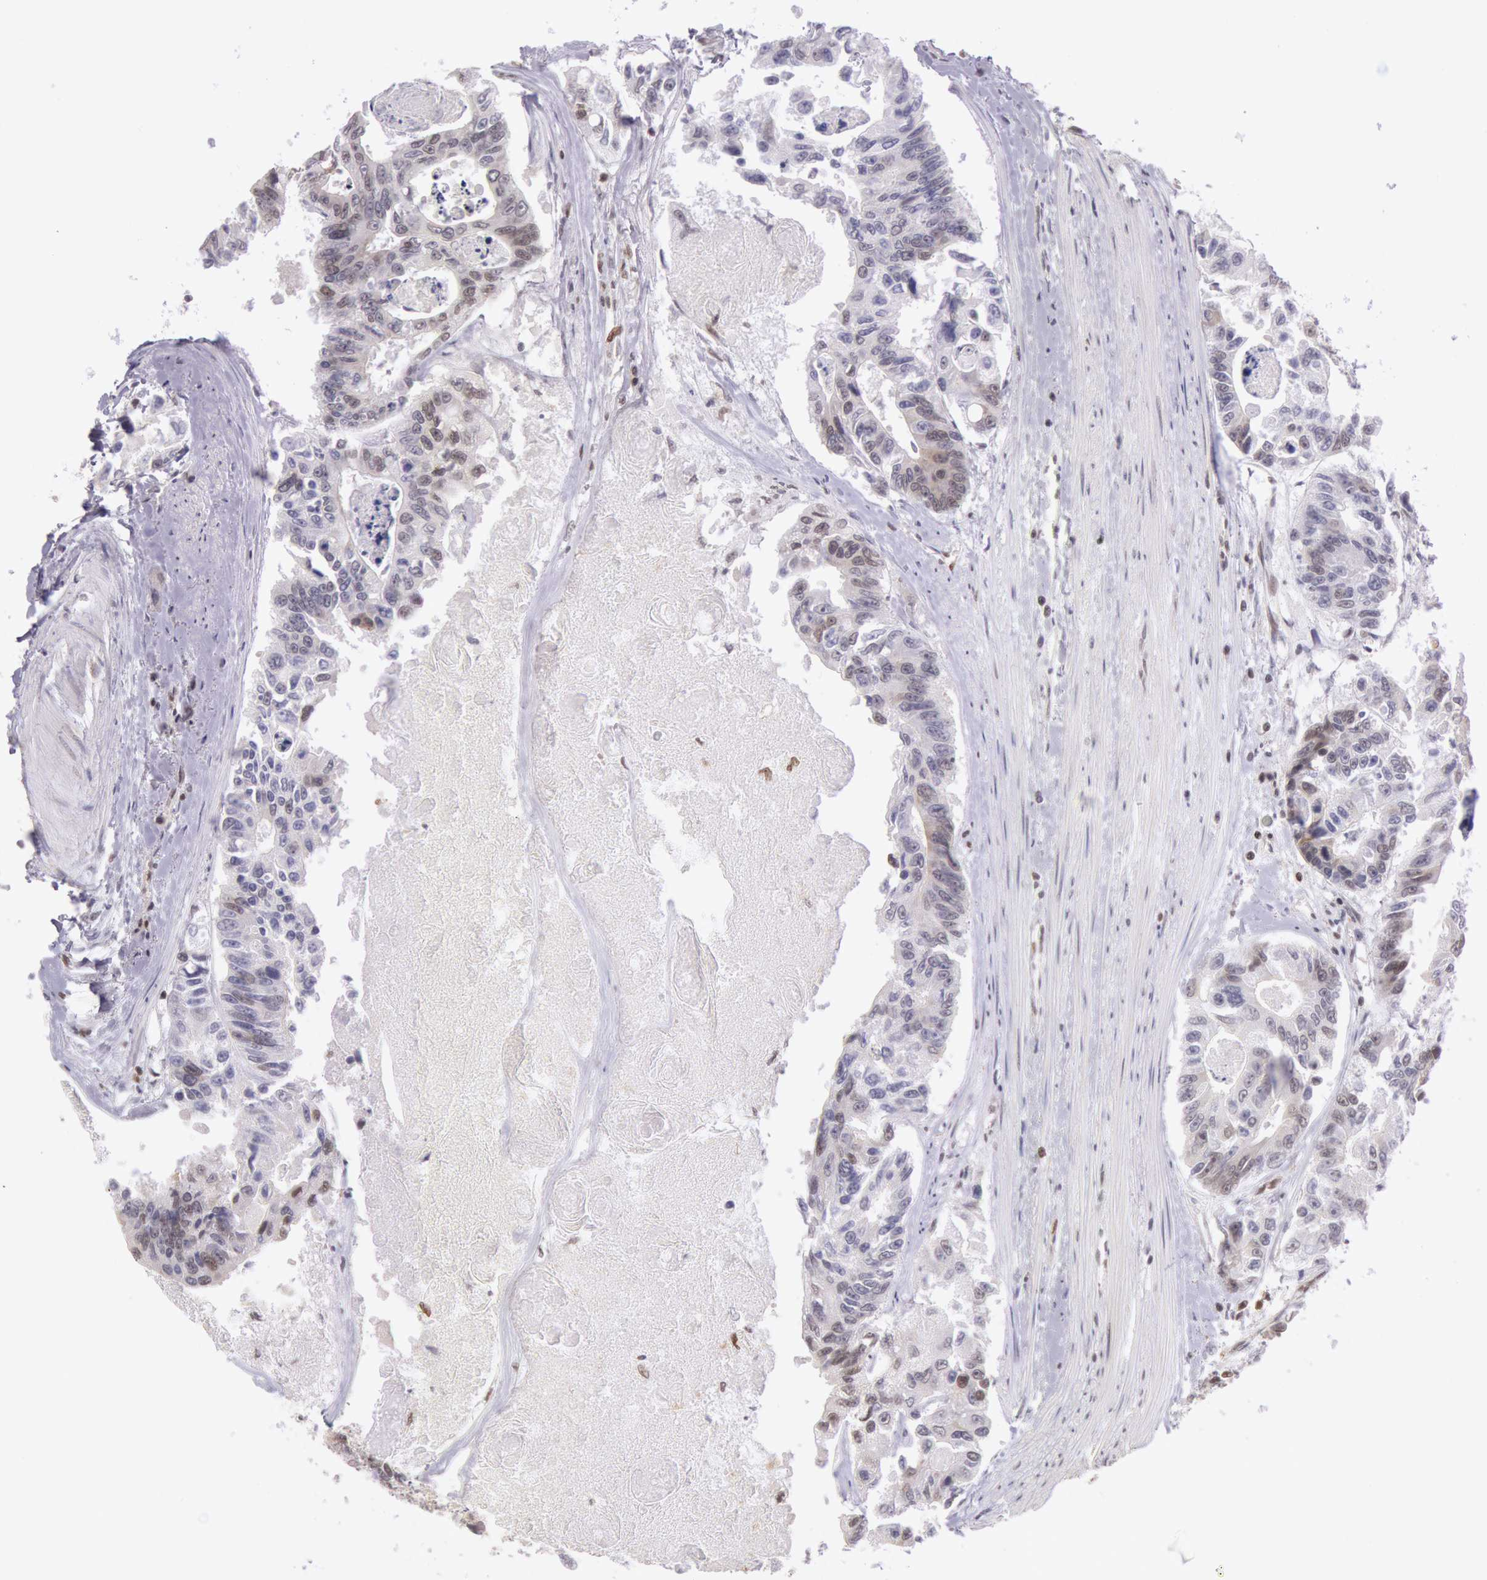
{"staining": {"intensity": "negative", "quantity": "none", "location": "none"}, "tissue": "colorectal cancer", "cell_type": "Tumor cells", "image_type": "cancer", "snomed": [{"axis": "morphology", "description": "Adenocarcinoma, NOS"}, {"axis": "topography", "description": "Colon"}], "caption": "Colorectal adenocarcinoma stained for a protein using immunohistochemistry (IHC) reveals no expression tumor cells.", "gene": "ESS2", "patient": {"sex": "female", "age": 86}}